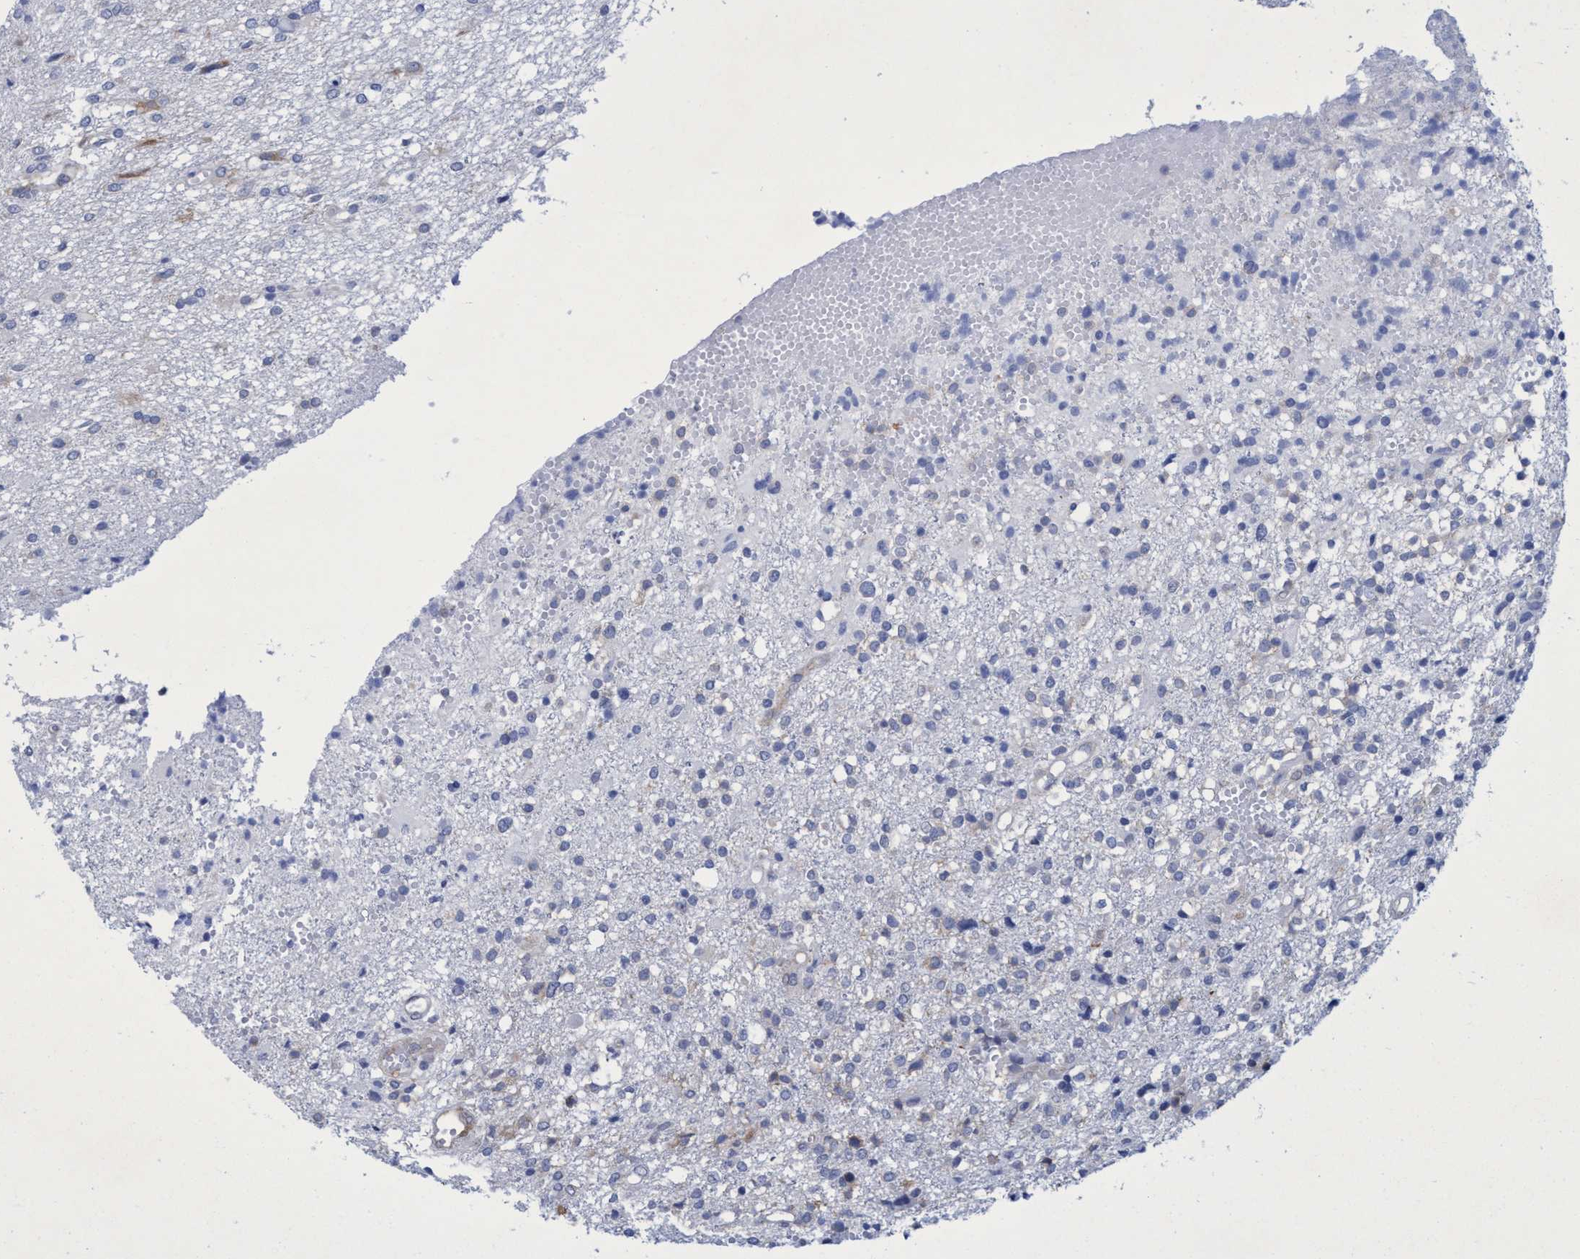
{"staining": {"intensity": "negative", "quantity": "none", "location": "none"}, "tissue": "glioma", "cell_type": "Tumor cells", "image_type": "cancer", "snomed": [{"axis": "morphology", "description": "Glioma, malignant, High grade"}, {"axis": "topography", "description": "Brain"}], "caption": "A micrograph of glioma stained for a protein displays no brown staining in tumor cells. (Stains: DAB immunohistochemistry with hematoxylin counter stain, Microscopy: brightfield microscopy at high magnification).", "gene": "R3HCC1", "patient": {"sex": "female", "age": 59}}